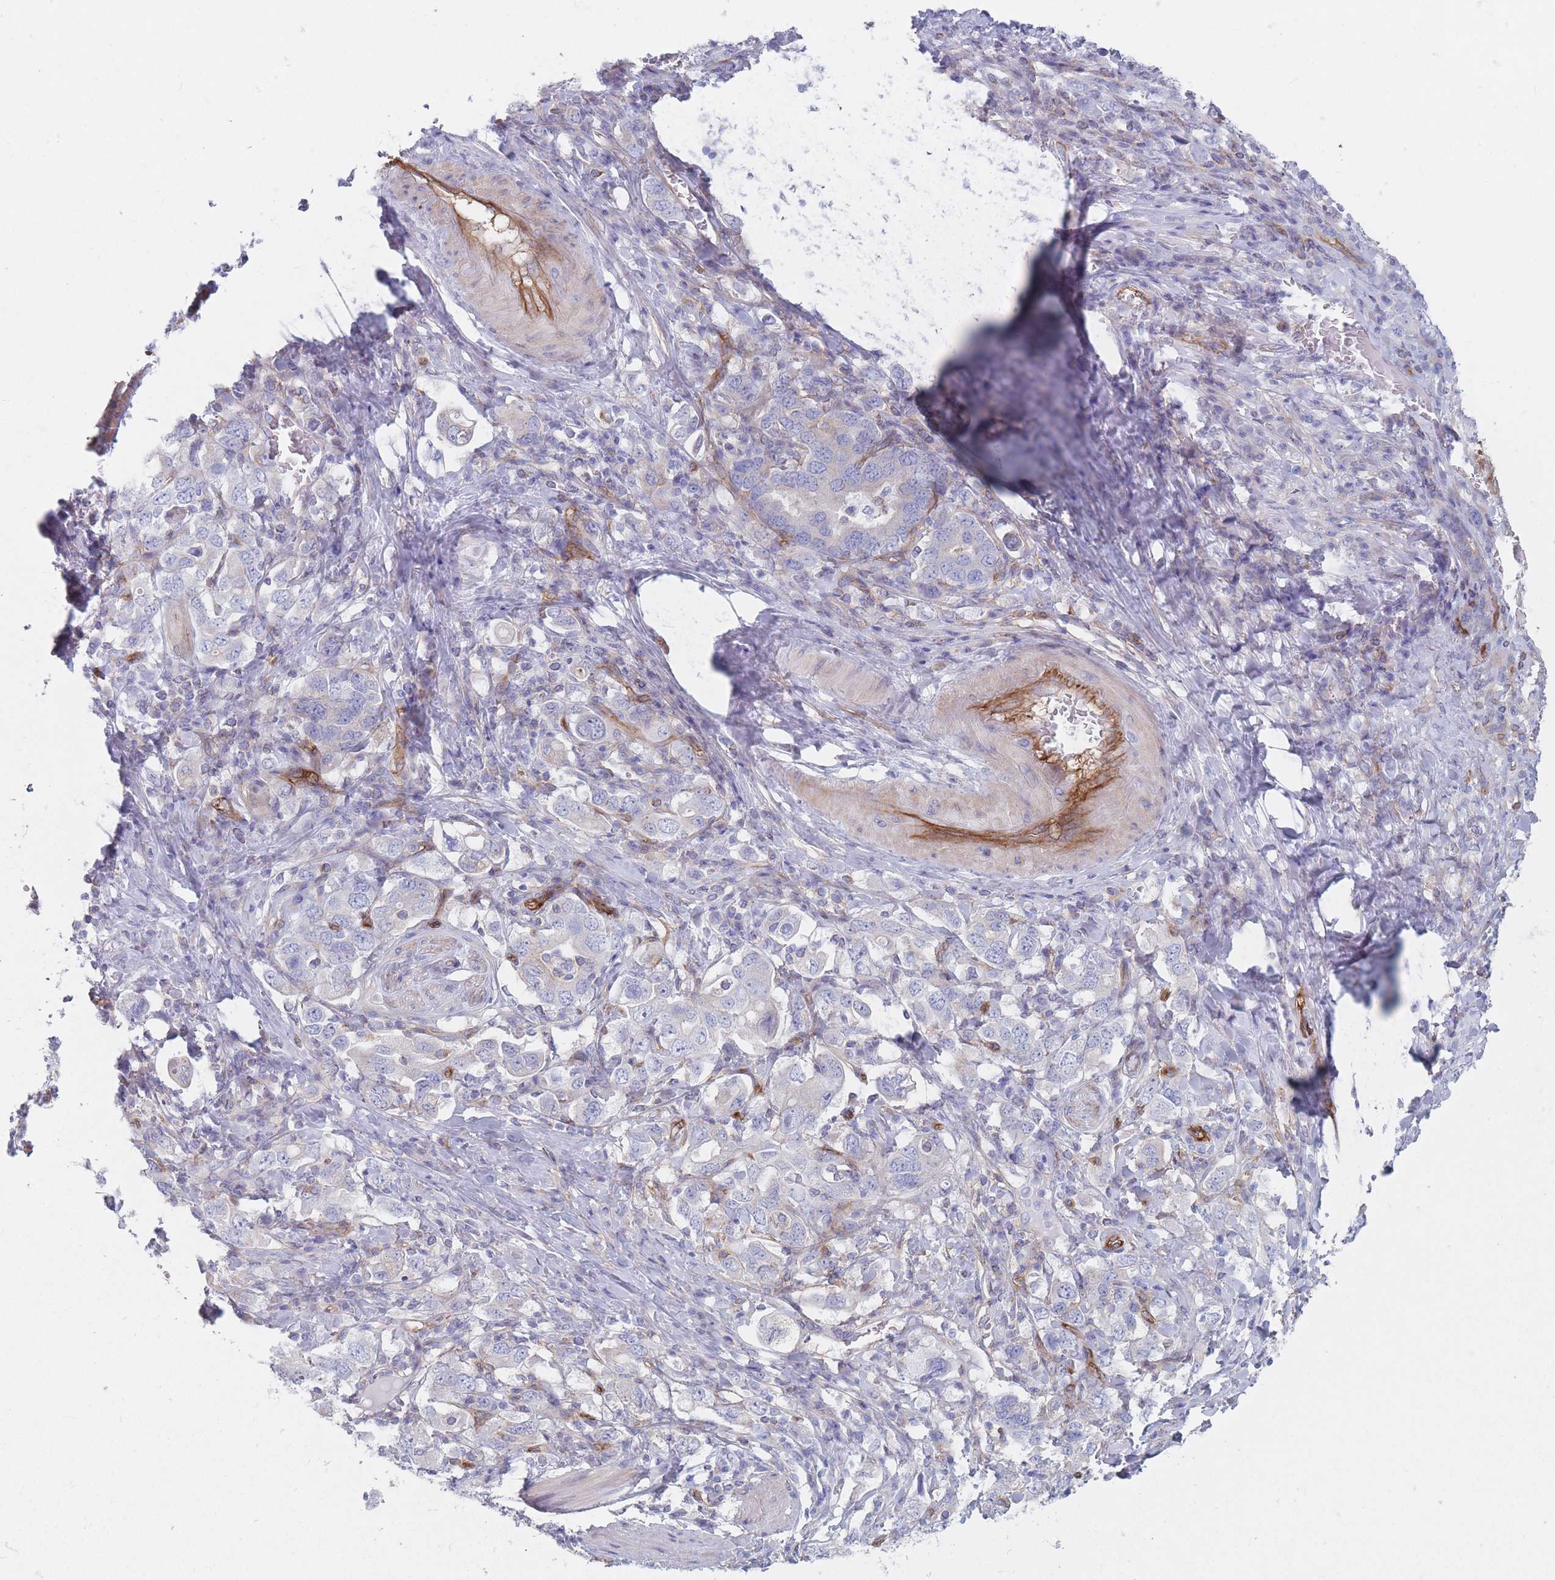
{"staining": {"intensity": "negative", "quantity": "none", "location": "none"}, "tissue": "stomach cancer", "cell_type": "Tumor cells", "image_type": "cancer", "snomed": [{"axis": "morphology", "description": "Adenocarcinoma, NOS"}, {"axis": "topography", "description": "Stomach, upper"}, {"axis": "topography", "description": "Stomach"}], "caption": "Photomicrograph shows no protein expression in tumor cells of stomach cancer (adenocarcinoma) tissue.", "gene": "PLPP1", "patient": {"sex": "male", "age": 62}}